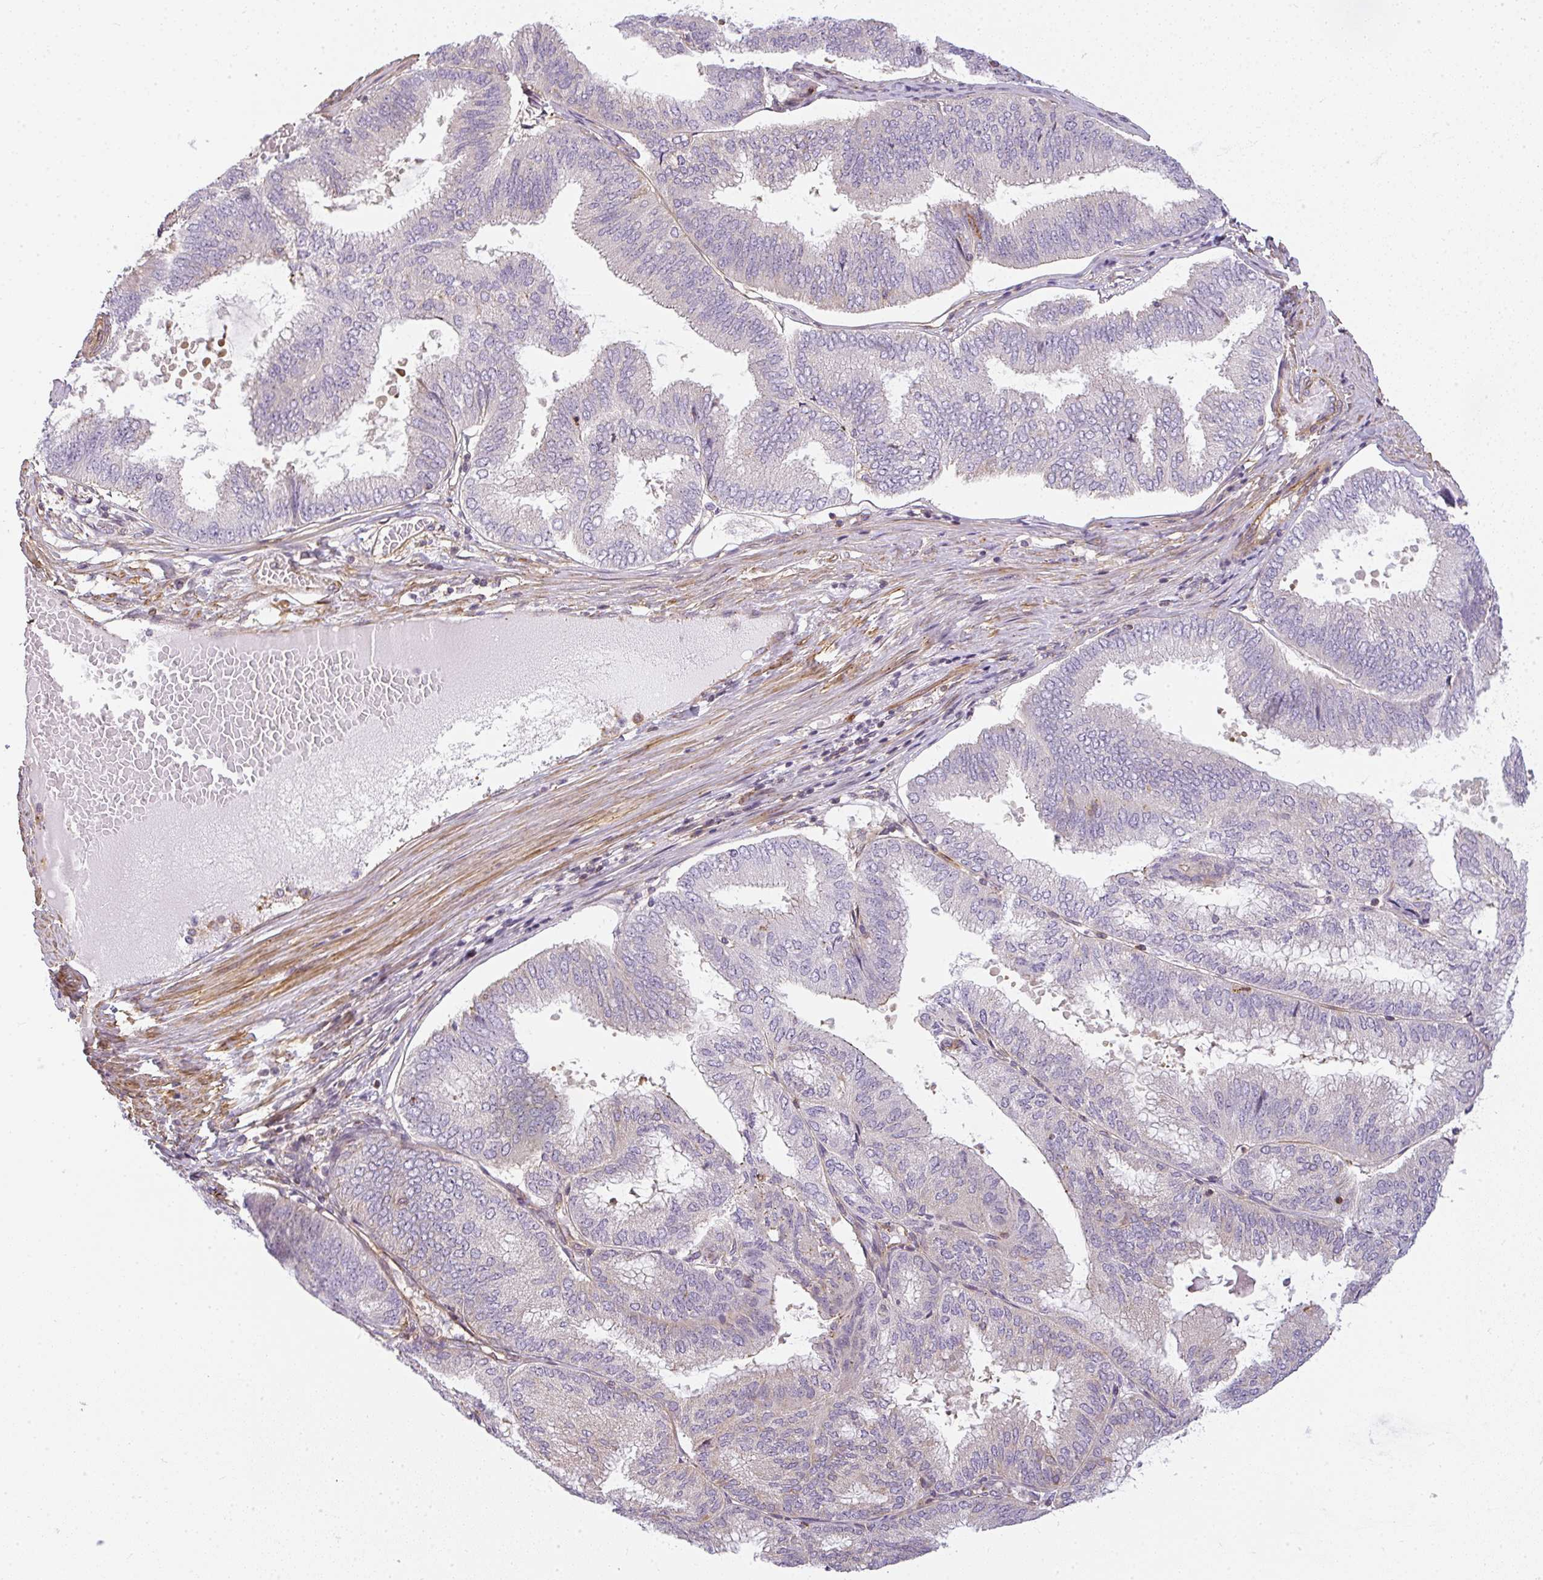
{"staining": {"intensity": "negative", "quantity": "none", "location": "none"}, "tissue": "endometrial cancer", "cell_type": "Tumor cells", "image_type": "cancer", "snomed": [{"axis": "morphology", "description": "Adenocarcinoma, NOS"}, {"axis": "topography", "description": "Endometrium"}], "caption": "Endometrial cancer (adenocarcinoma) stained for a protein using immunohistochemistry exhibits no expression tumor cells.", "gene": "SULF1", "patient": {"sex": "female", "age": 49}}